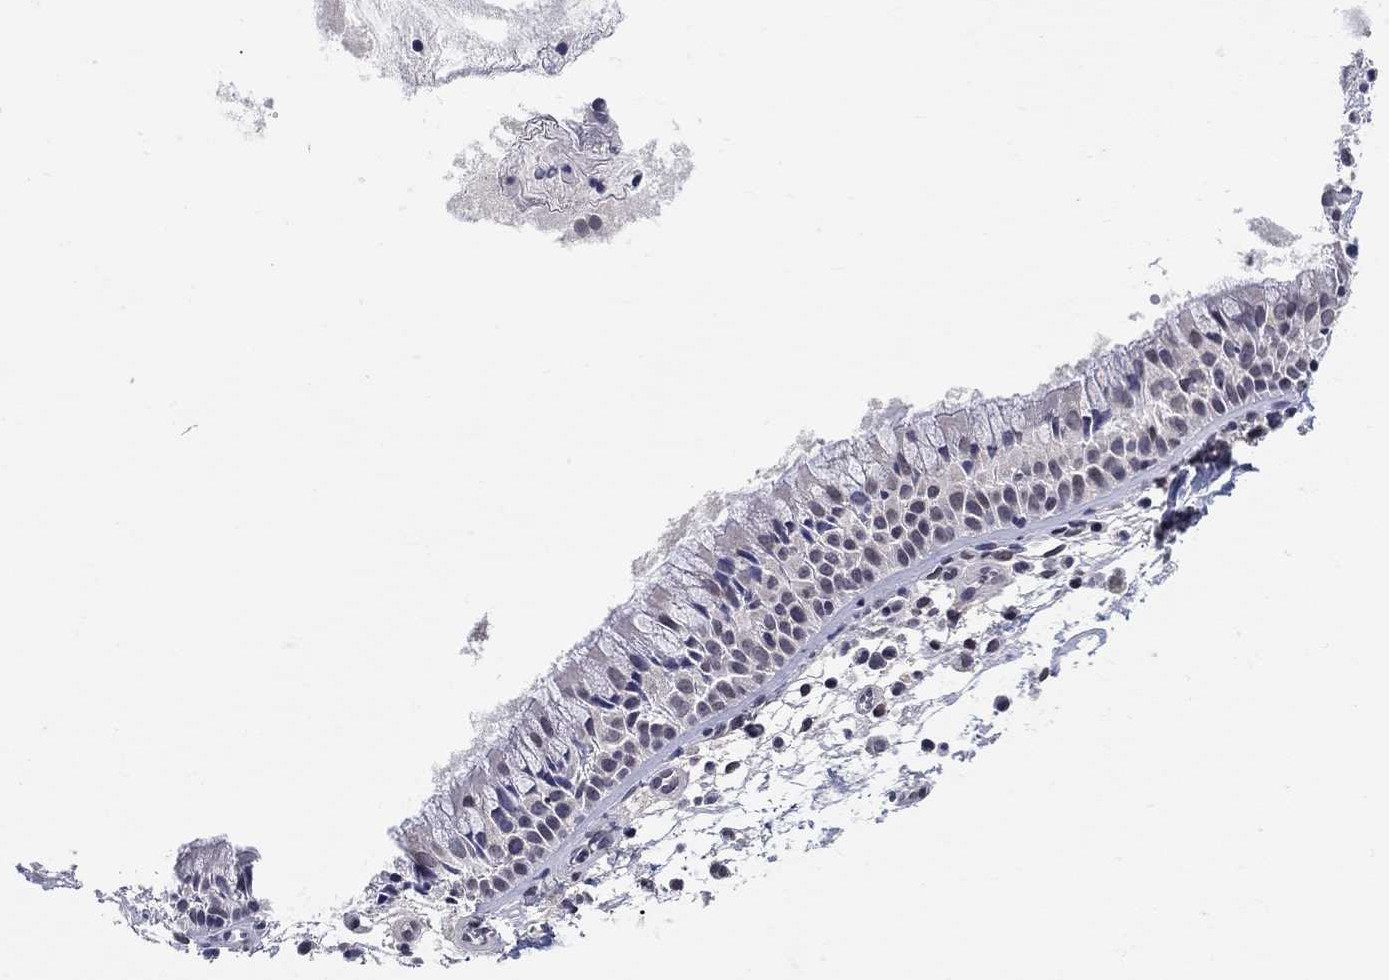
{"staining": {"intensity": "negative", "quantity": "none", "location": "none"}, "tissue": "nasopharynx", "cell_type": "Respiratory epithelial cells", "image_type": "normal", "snomed": [{"axis": "morphology", "description": "Normal tissue, NOS"}, {"axis": "topography", "description": "Nasopharynx"}], "caption": "A histopathology image of human nasopharynx is negative for staining in respiratory epithelial cells. (DAB (3,3'-diaminobenzidine) immunohistochemistry (IHC) visualized using brightfield microscopy, high magnification).", "gene": "KLF12", "patient": {"sex": "male", "age": 51}}